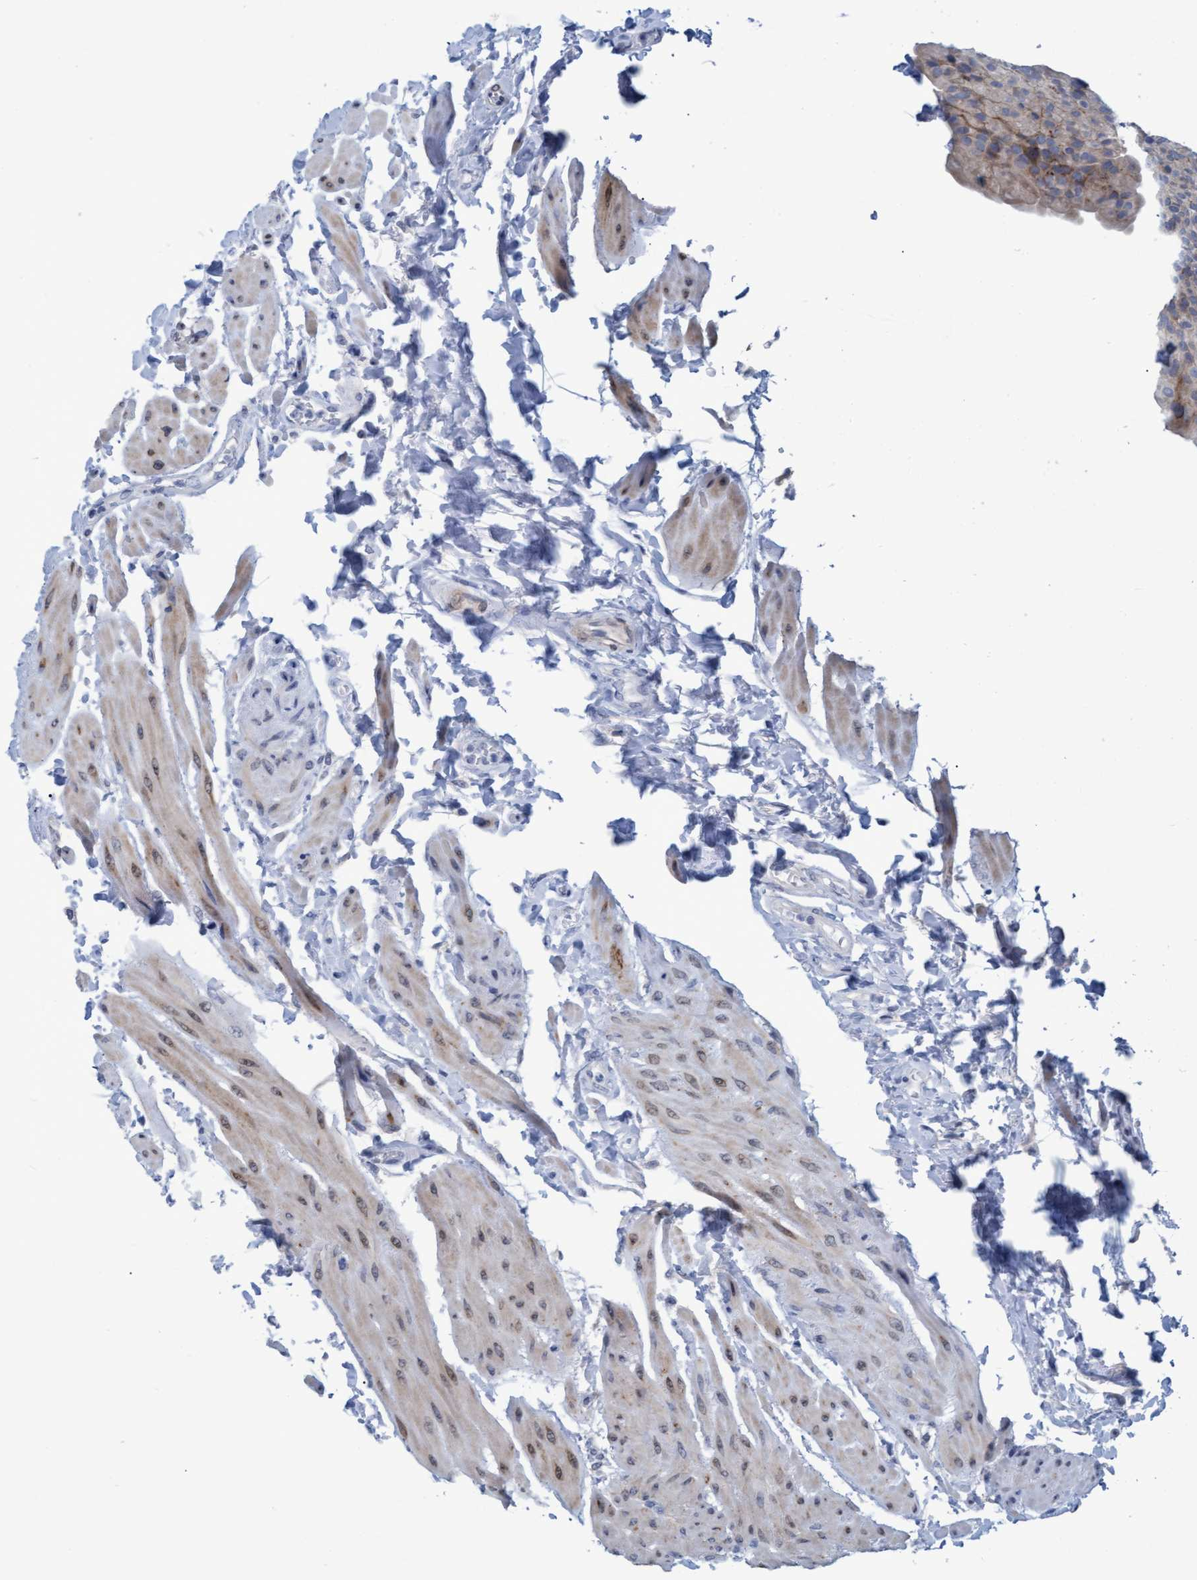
{"staining": {"intensity": "moderate", "quantity": "<25%", "location": "cytoplasmic/membranous"}, "tissue": "urinary bladder", "cell_type": "Urothelial cells", "image_type": "normal", "snomed": [{"axis": "morphology", "description": "Normal tissue, NOS"}, {"axis": "topography", "description": "Urinary bladder"}], "caption": "Immunohistochemistry (IHC) of benign human urinary bladder reveals low levels of moderate cytoplasmic/membranous staining in about <25% of urothelial cells.", "gene": "SSTR3", "patient": {"sex": "female", "age": 79}}